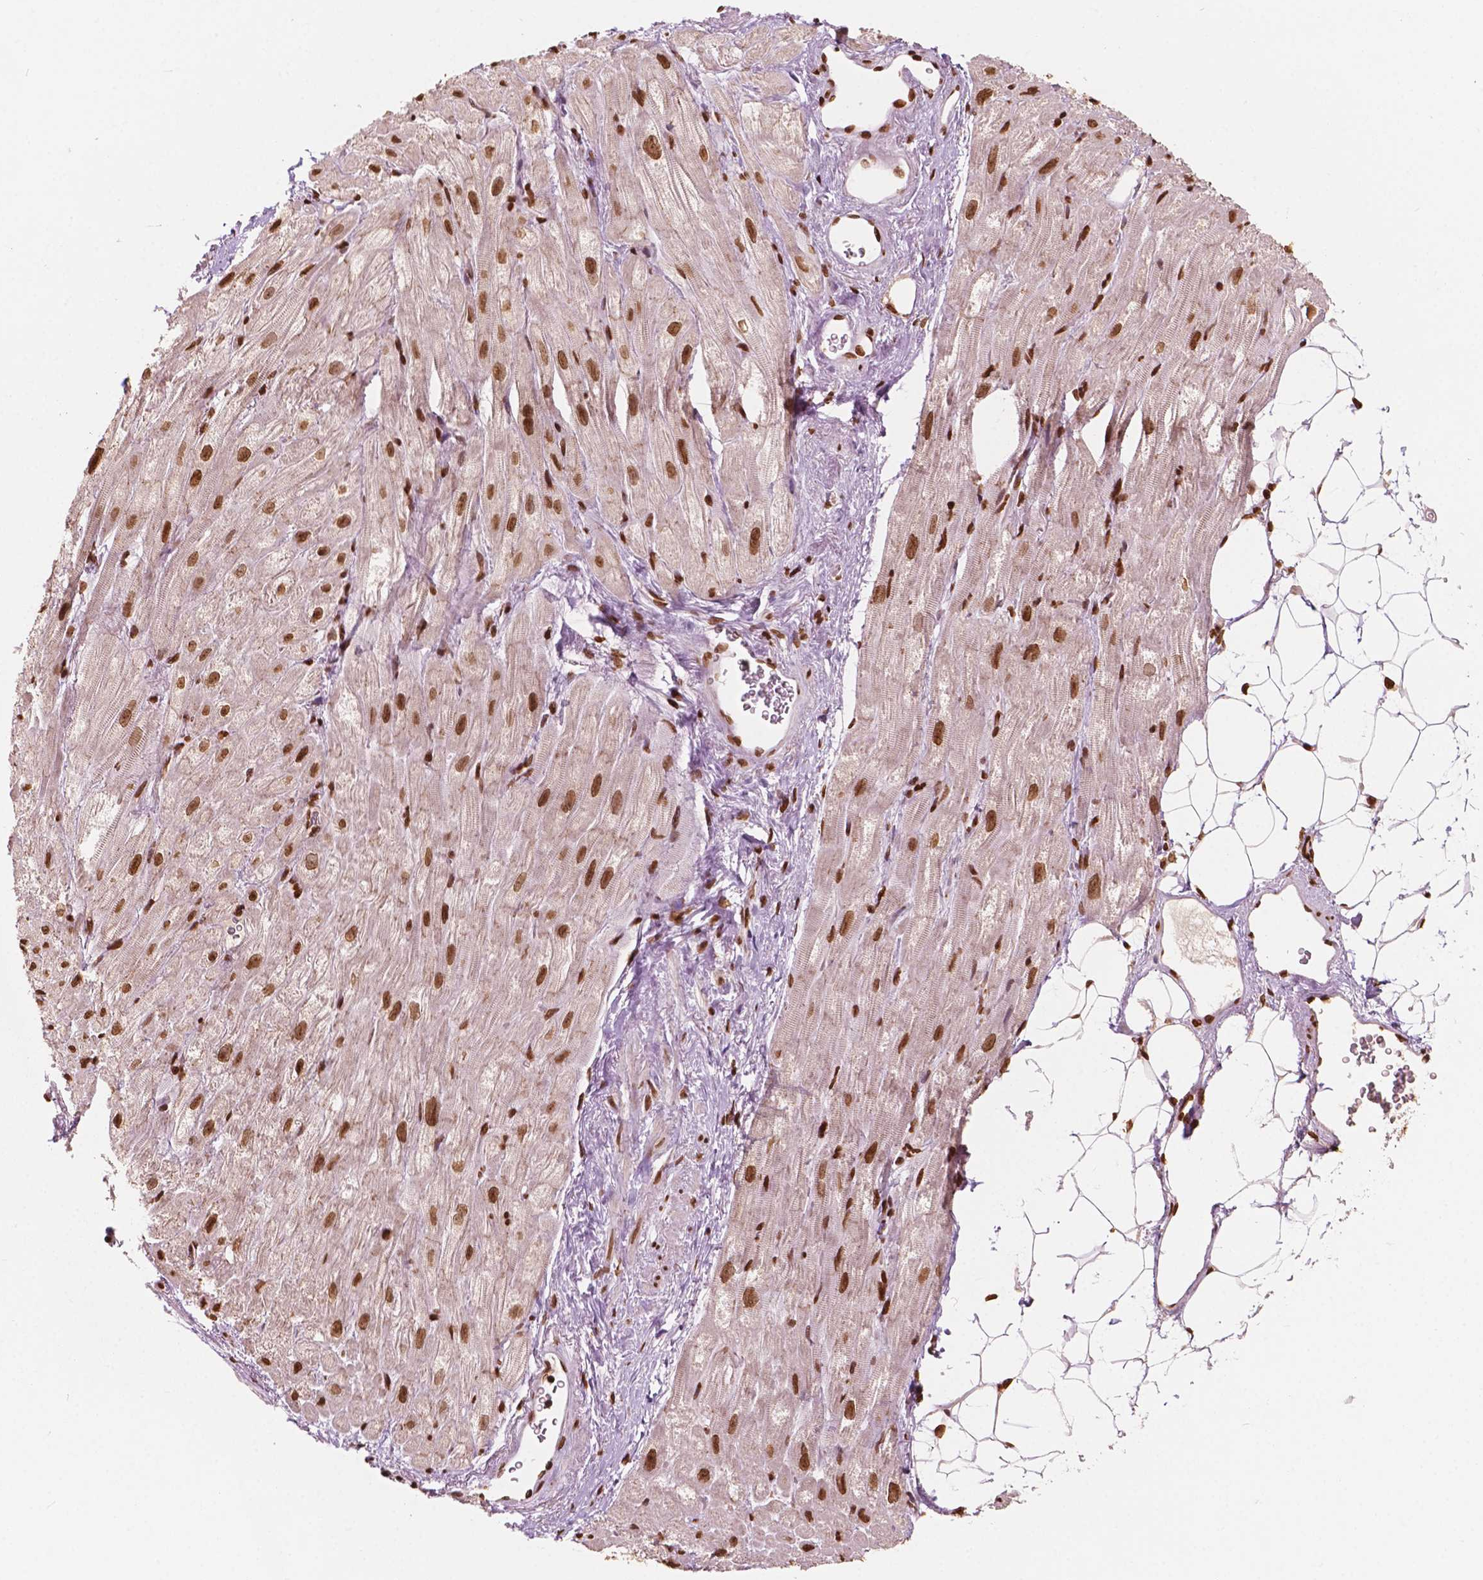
{"staining": {"intensity": "strong", "quantity": ">75%", "location": "nuclear"}, "tissue": "heart muscle", "cell_type": "Cardiomyocytes", "image_type": "normal", "snomed": [{"axis": "morphology", "description": "Normal tissue, NOS"}, {"axis": "topography", "description": "Heart"}], "caption": "Heart muscle was stained to show a protein in brown. There is high levels of strong nuclear positivity in approximately >75% of cardiomyocytes.", "gene": "H3C7", "patient": {"sex": "female", "age": 69}}